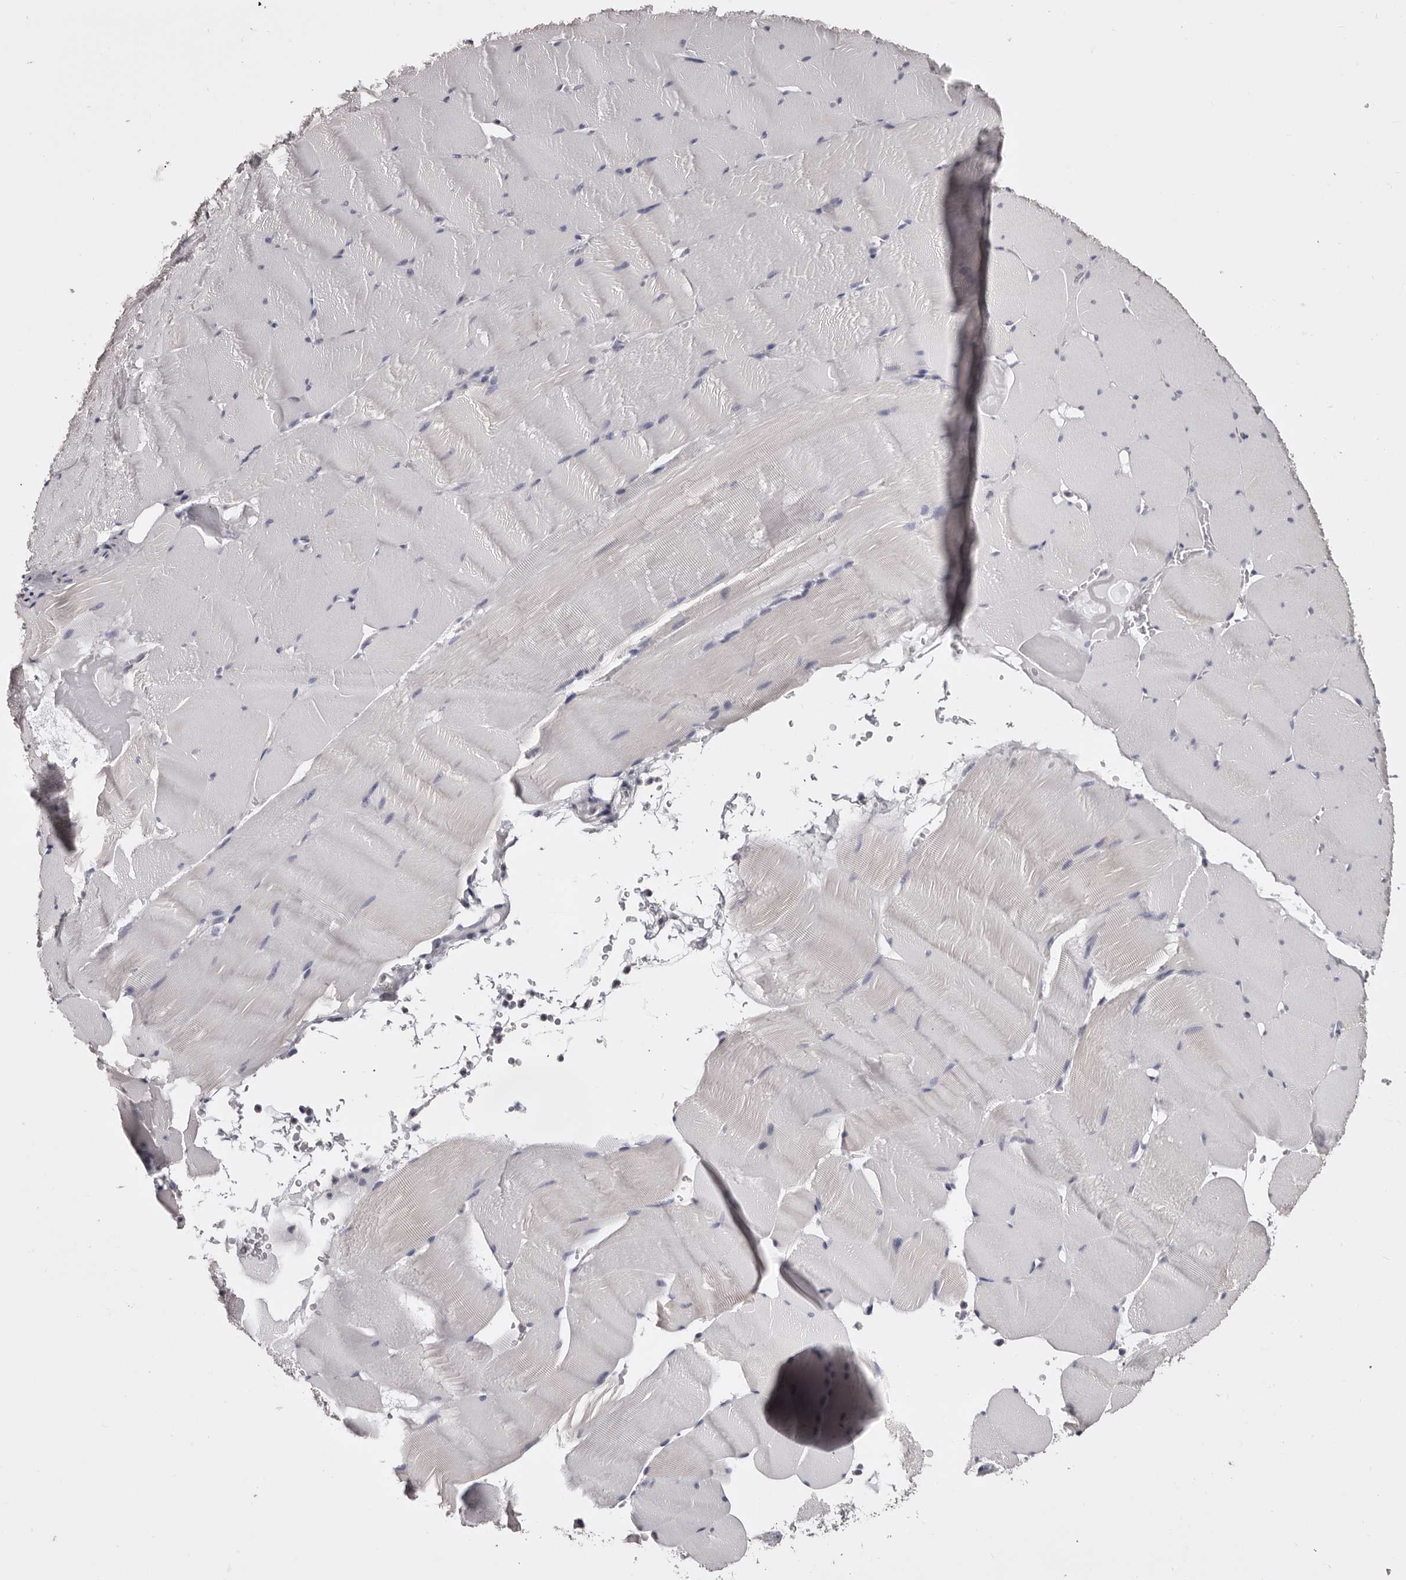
{"staining": {"intensity": "negative", "quantity": "none", "location": "none"}, "tissue": "skeletal muscle", "cell_type": "Myocytes", "image_type": "normal", "snomed": [{"axis": "morphology", "description": "Normal tissue, NOS"}, {"axis": "topography", "description": "Skeletal muscle"}], "caption": "The immunohistochemistry micrograph has no significant positivity in myocytes of skeletal muscle. (Stains: DAB (3,3'-diaminobenzidine) immunohistochemistry (IHC) with hematoxylin counter stain, Microscopy: brightfield microscopy at high magnification).", "gene": "LAD1", "patient": {"sex": "male", "age": 62}}